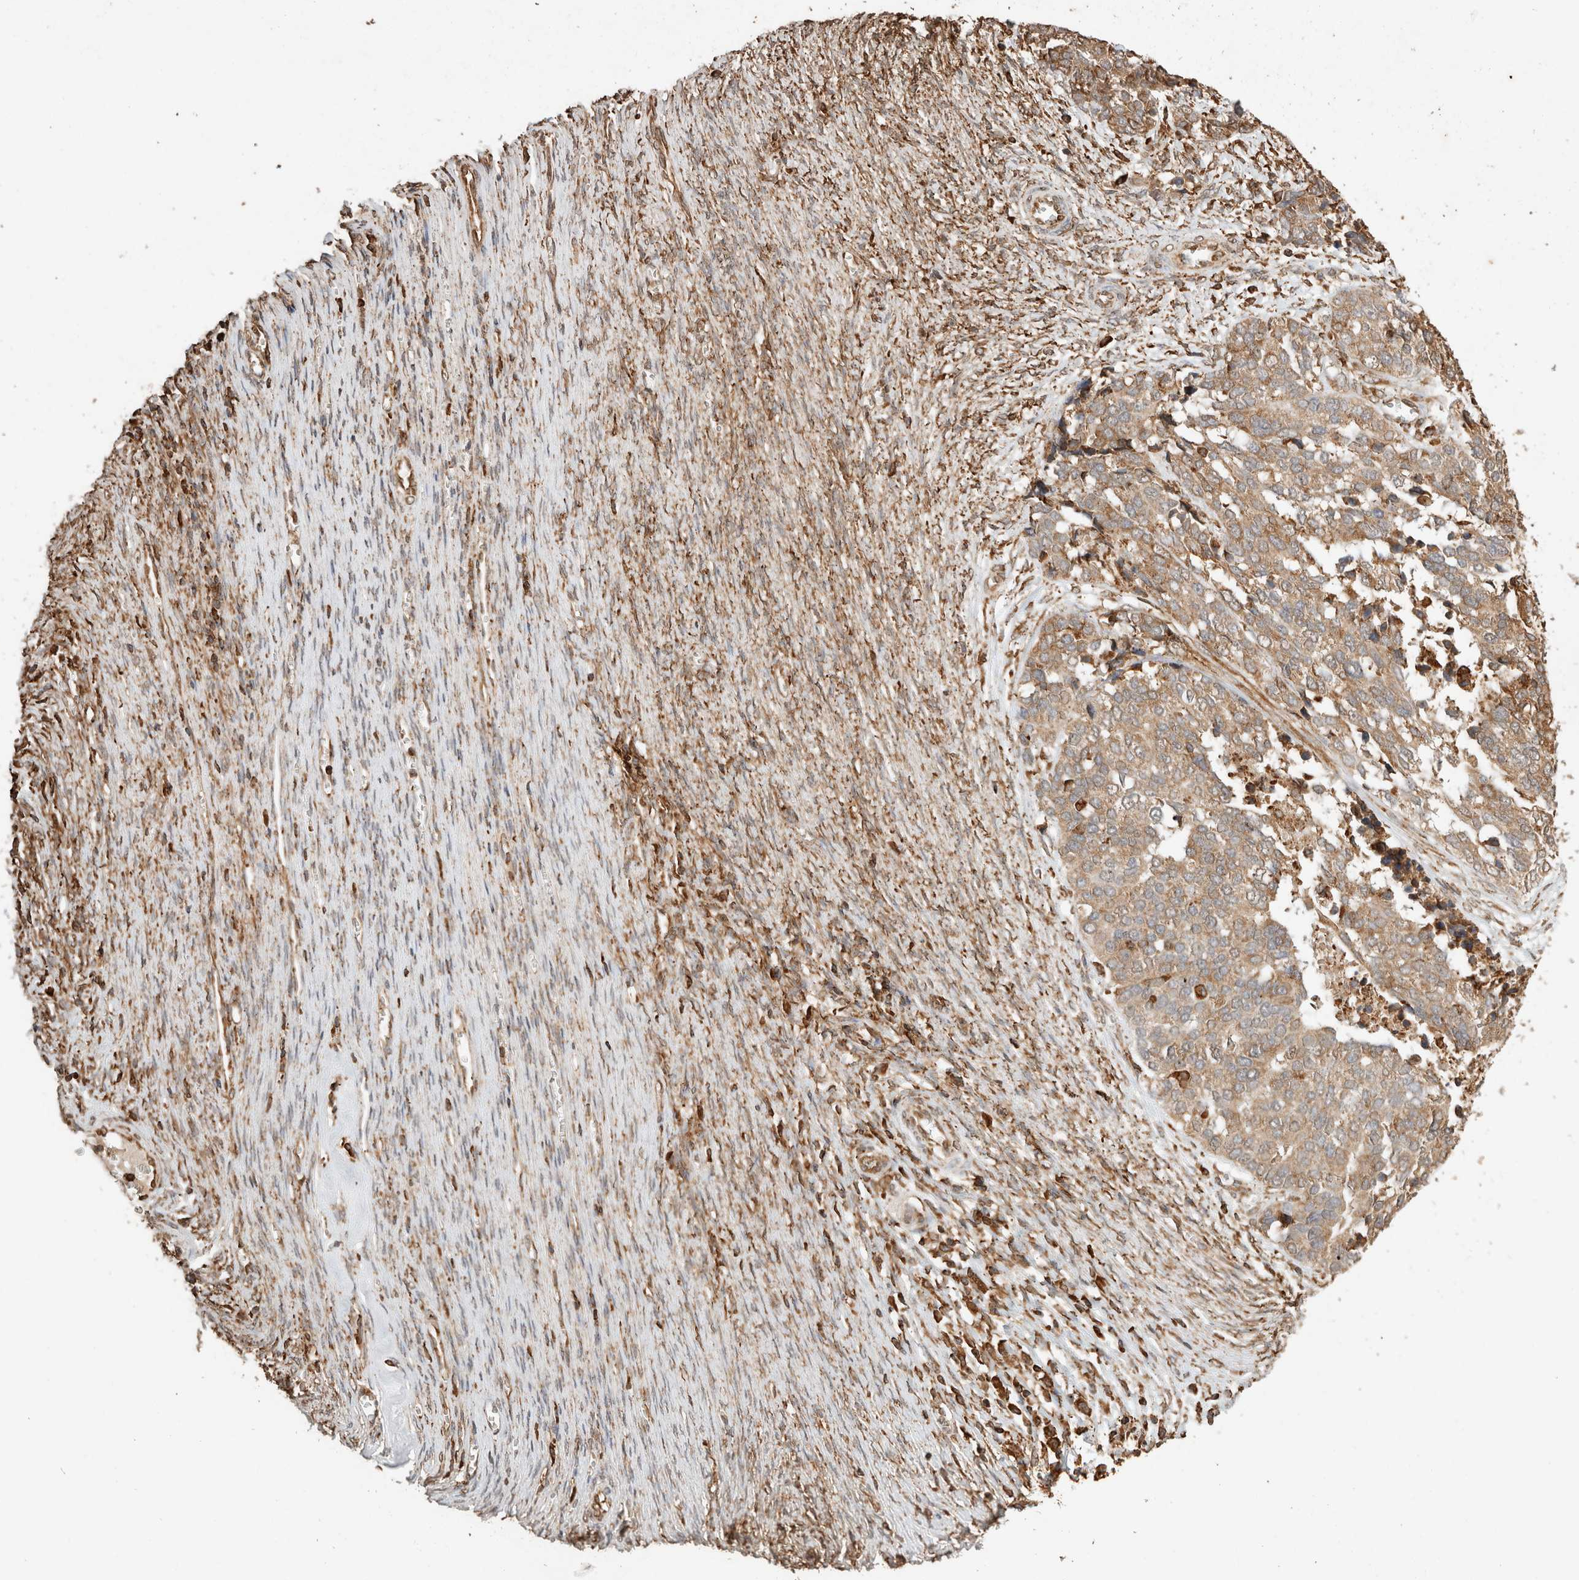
{"staining": {"intensity": "weak", "quantity": ">75%", "location": "cytoplasmic/membranous"}, "tissue": "ovarian cancer", "cell_type": "Tumor cells", "image_type": "cancer", "snomed": [{"axis": "morphology", "description": "Cystadenocarcinoma, serous, NOS"}, {"axis": "topography", "description": "Ovary"}], "caption": "A histopathology image of human ovarian cancer (serous cystadenocarcinoma) stained for a protein displays weak cytoplasmic/membranous brown staining in tumor cells.", "gene": "ERAP1", "patient": {"sex": "female", "age": 44}}